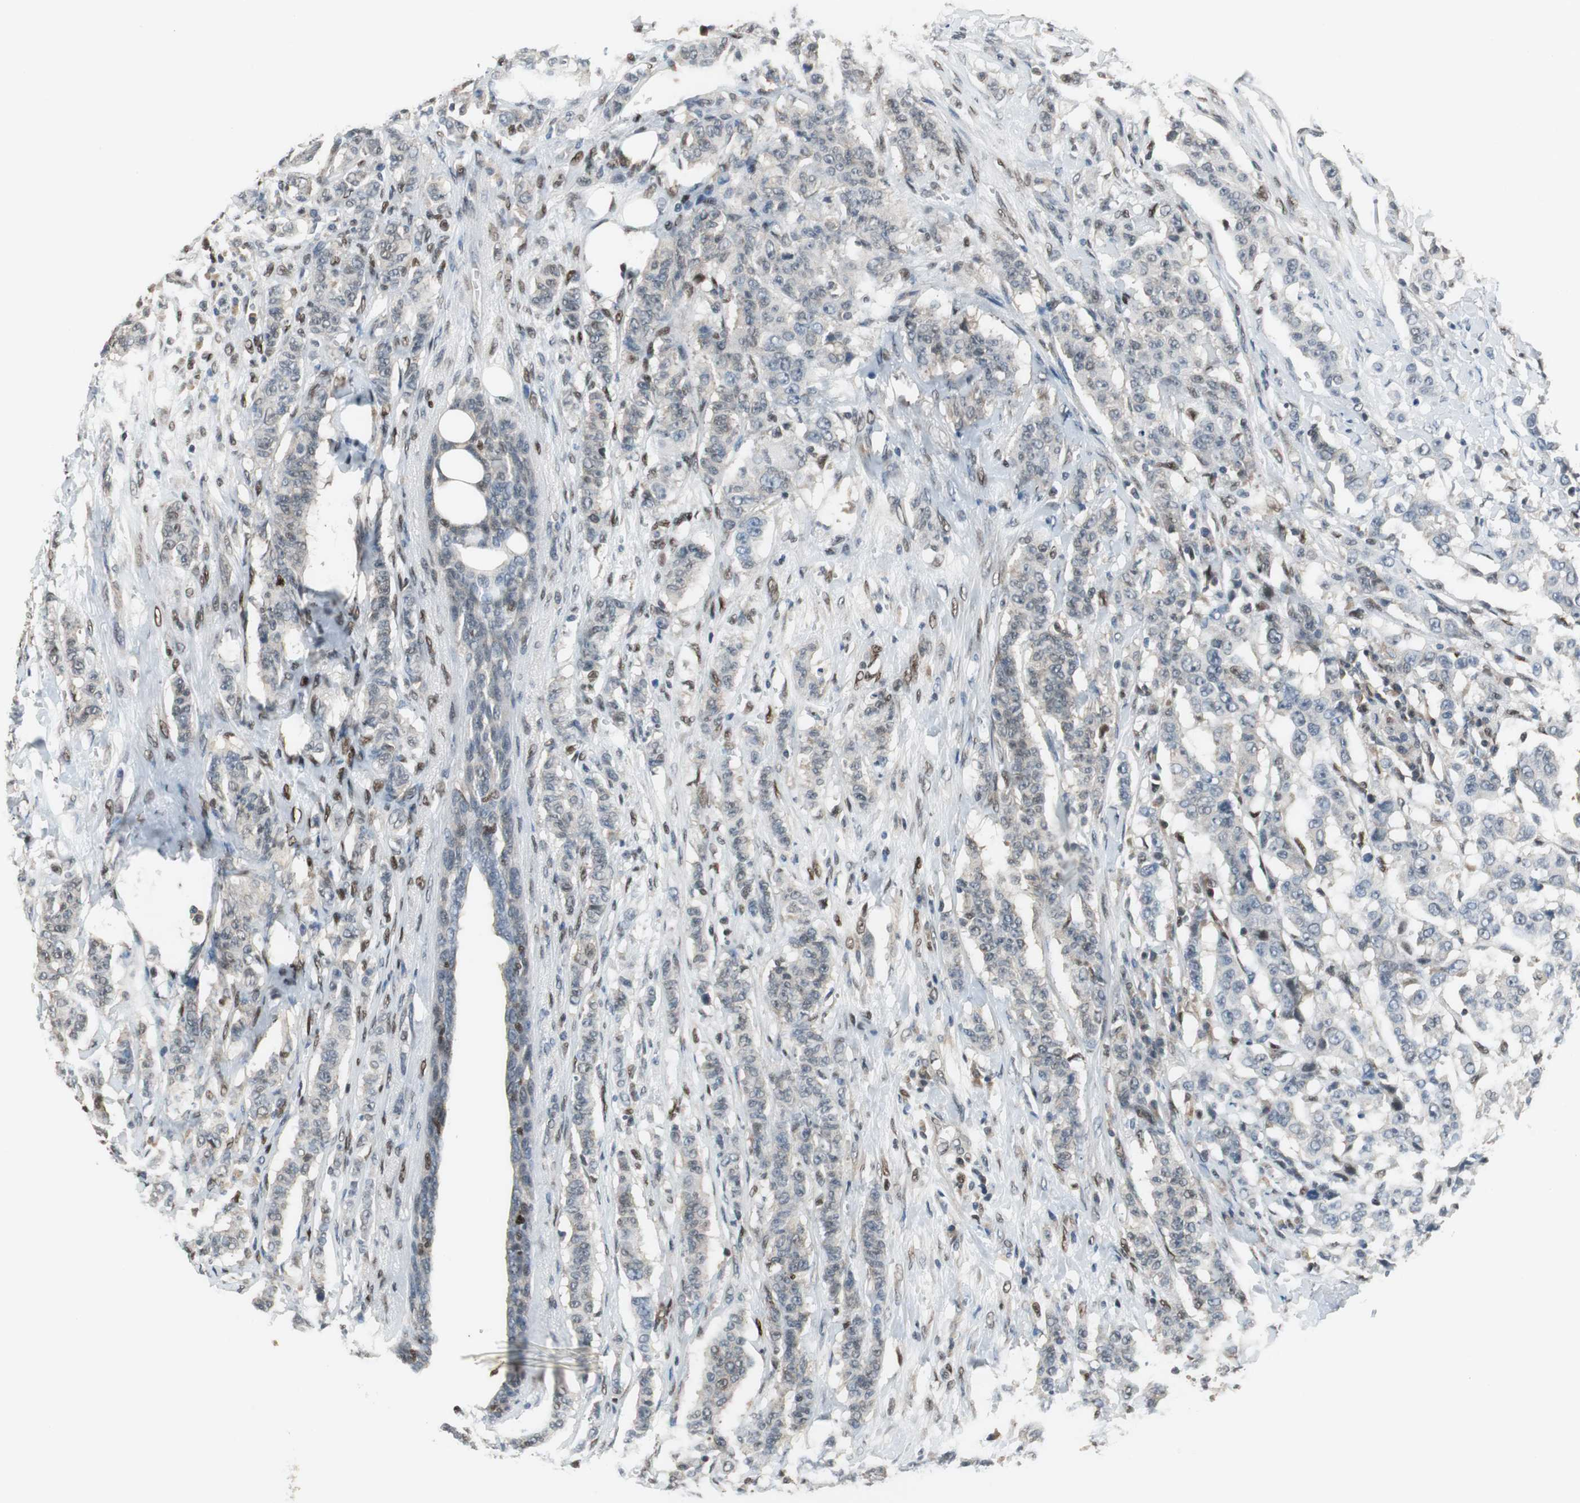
{"staining": {"intensity": "weak", "quantity": "<25%", "location": "cytoplasmic/membranous,nuclear"}, "tissue": "breast cancer", "cell_type": "Tumor cells", "image_type": "cancer", "snomed": [{"axis": "morphology", "description": "Duct carcinoma"}, {"axis": "topography", "description": "Breast"}], "caption": "An image of human breast cancer (infiltrating ductal carcinoma) is negative for staining in tumor cells.", "gene": "MAFB", "patient": {"sex": "female", "age": 40}}